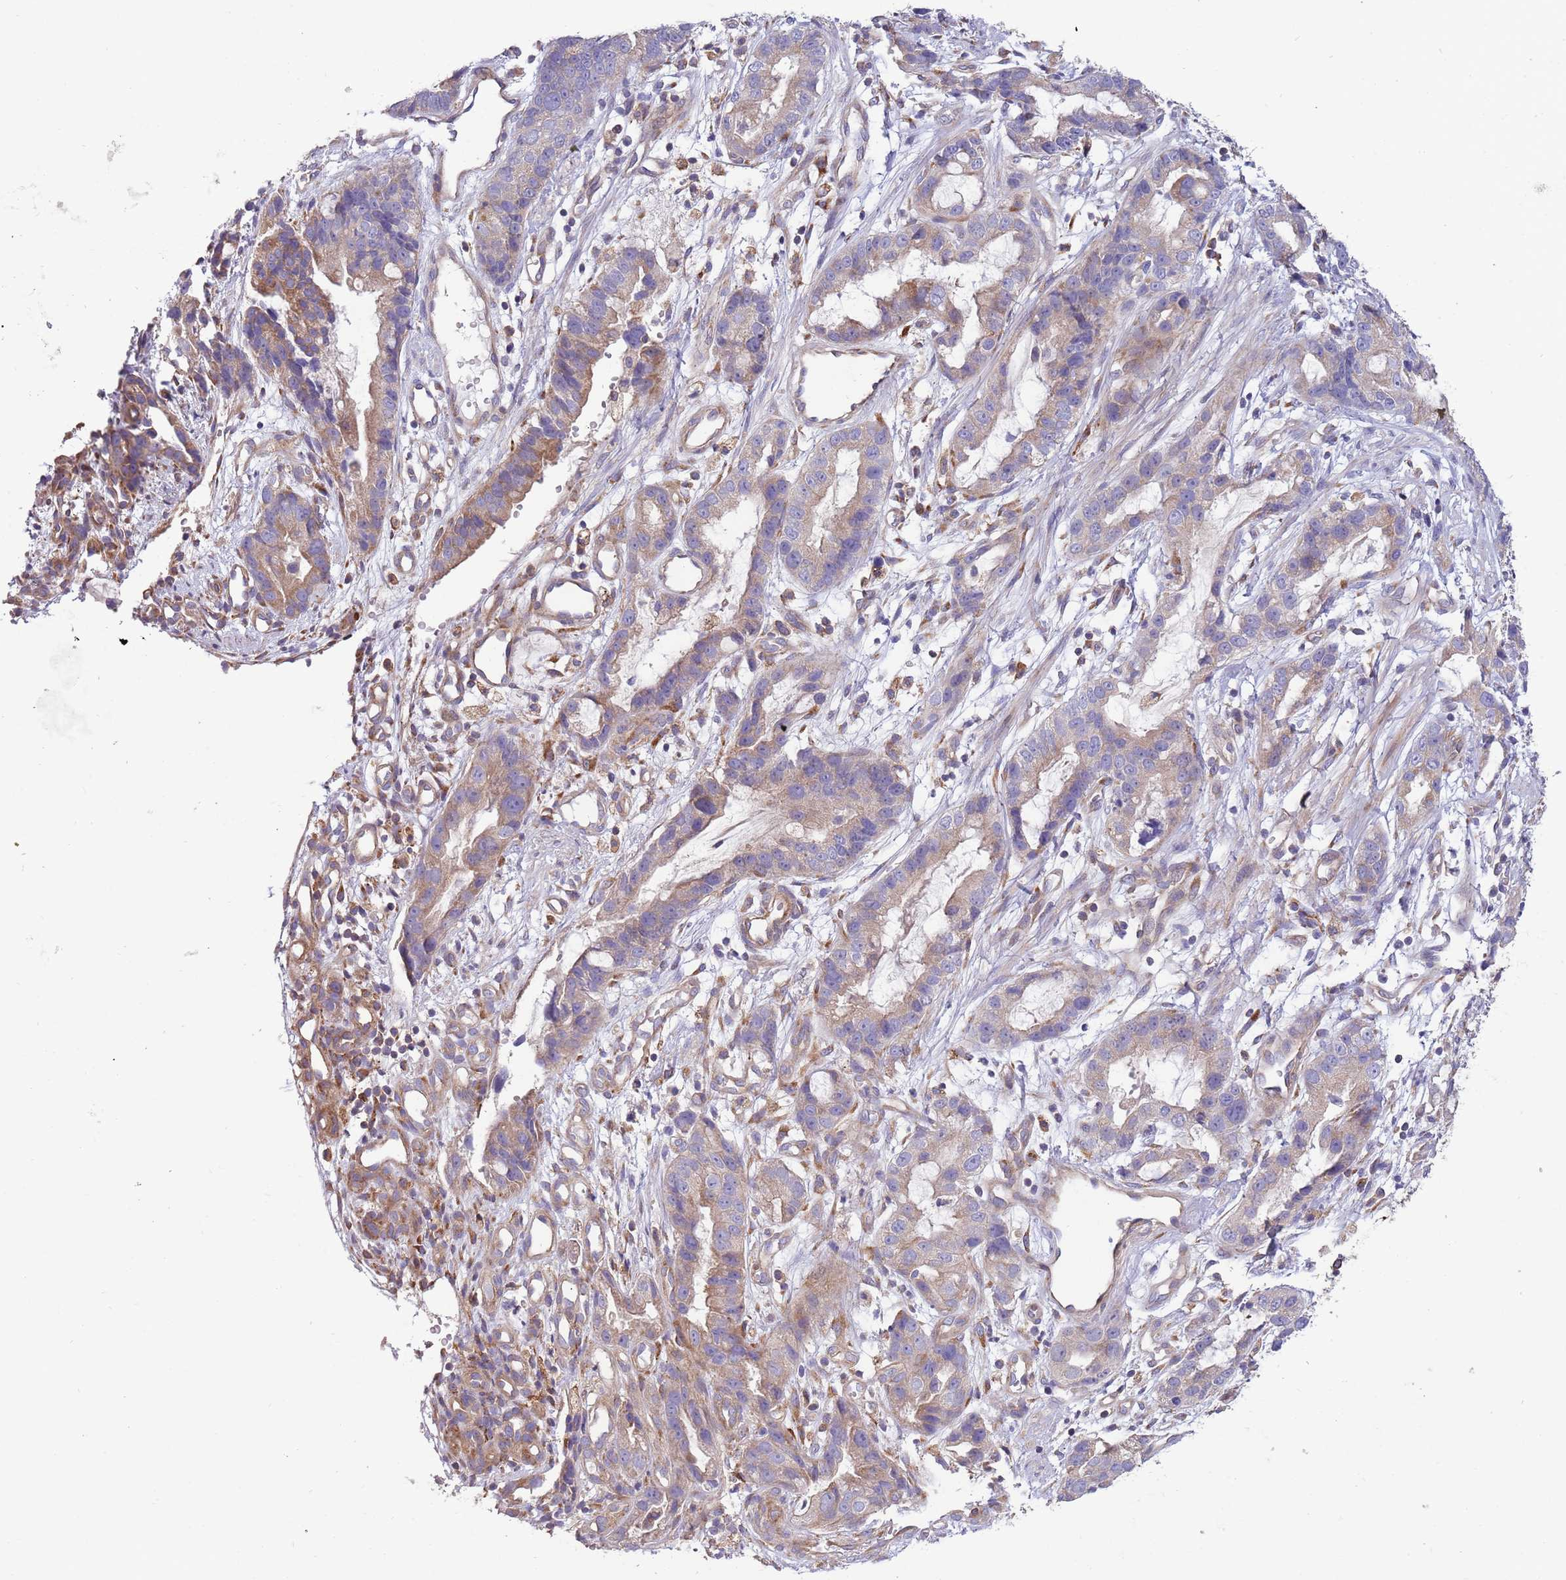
{"staining": {"intensity": "weak", "quantity": ">75%", "location": "cytoplasmic/membranous"}, "tissue": "stomach cancer", "cell_type": "Tumor cells", "image_type": "cancer", "snomed": [{"axis": "morphology", "description": "Adenocarcinoma, NOS"}, {"axis": "topography", "description": "Stomach"}], "caption": "Immunohistochemistry (IHC) (DAB) staining of stomach cancer (adenocarcinoma) exhibits weak cytoplasmic/membranous protein staining in approximately >75% of tumor cells.", "gene": "ARMCX6", "patient": {"sex": "male", "age": 55}}